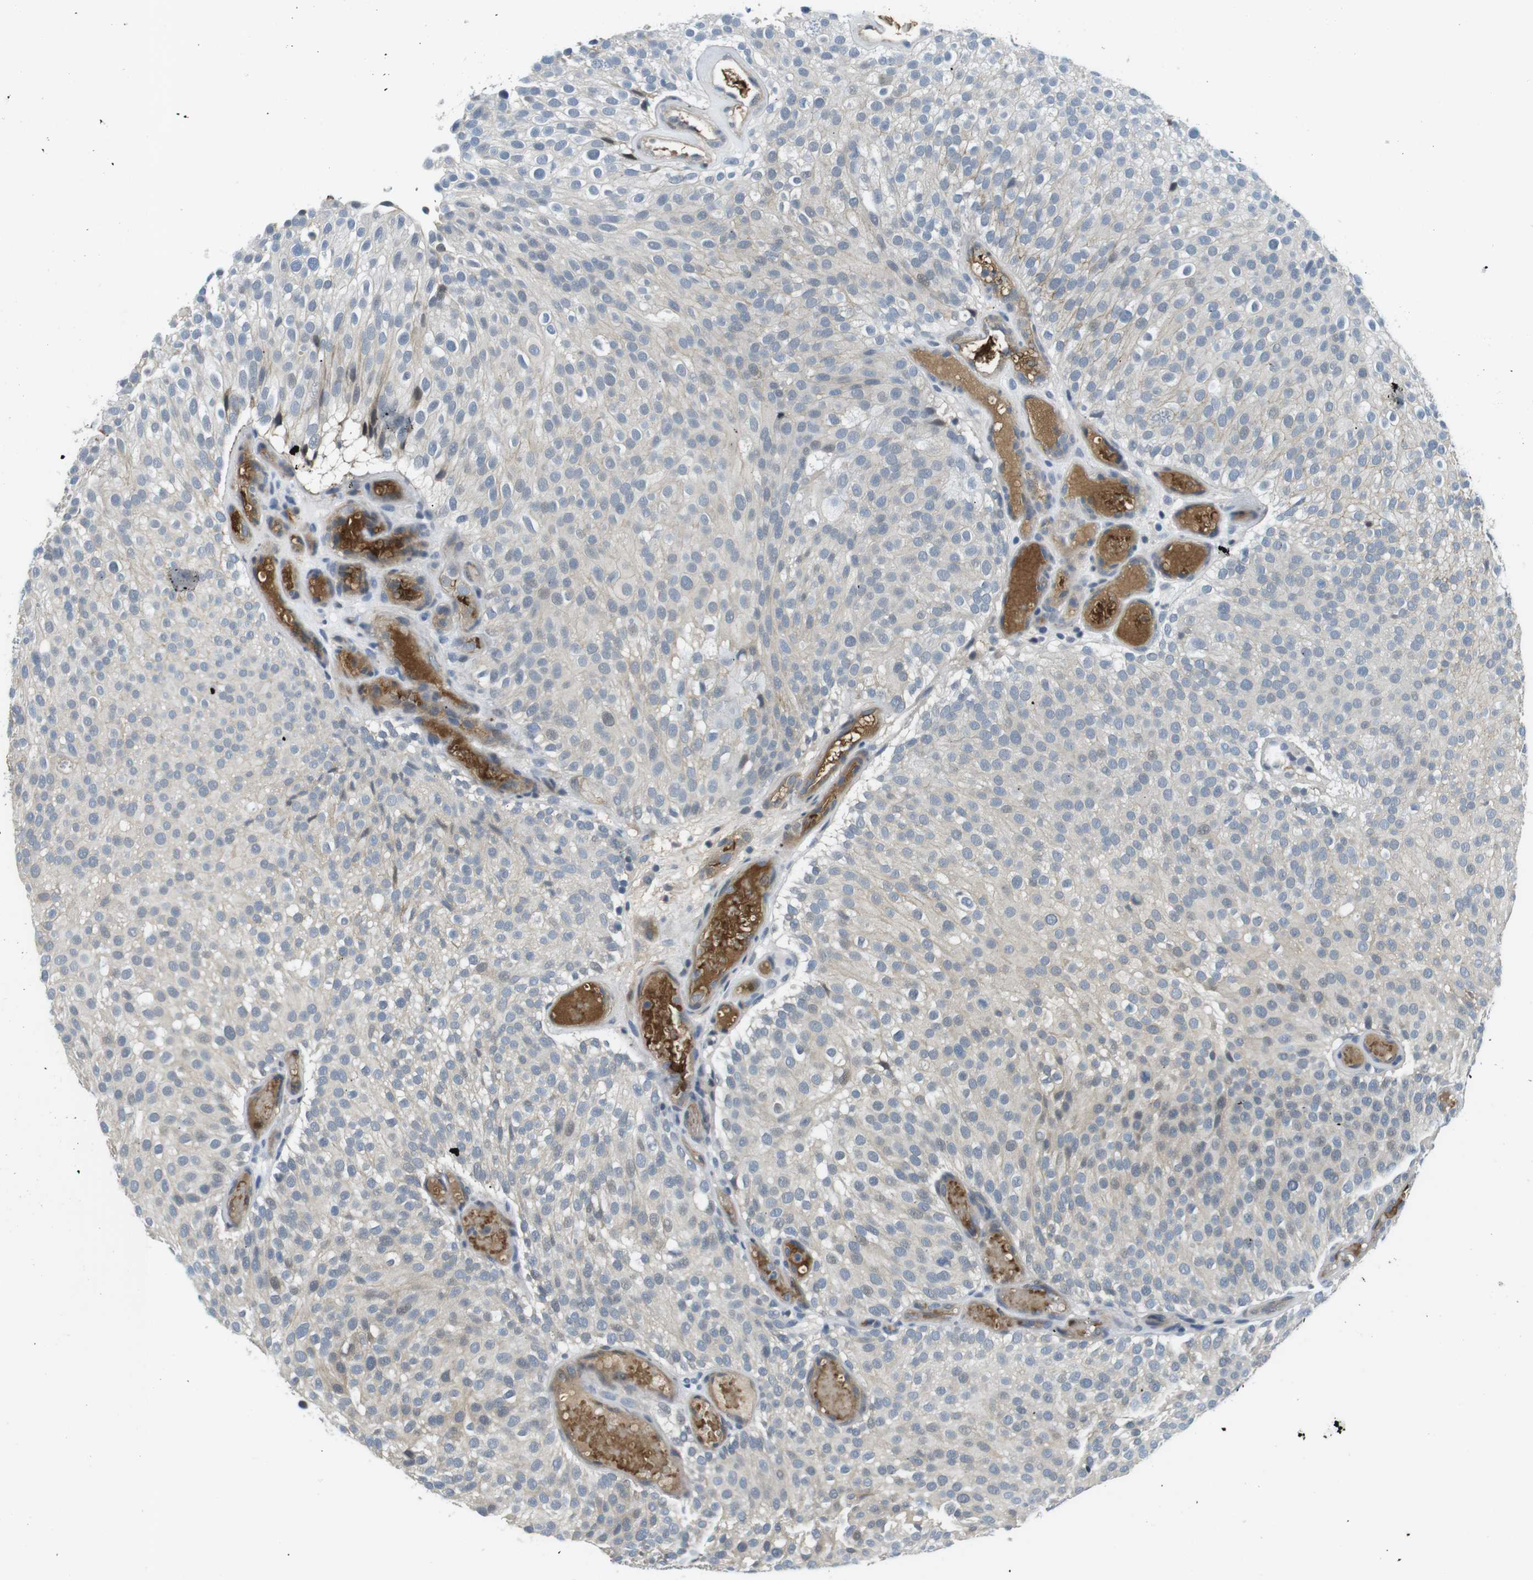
{"staining": {"intensity": "negative", "quantity": "none", "location": "none"}, "tissue": "urothelial cancer", "cell_type": "Tumor cells", "image_type": "cancer", "snomed": [{"axis": "morphology", "description": "Urothelial carcinoma, Low grade"}, {"axis": "topography", "description": "Urinary bladder"}], "caption": "An immunohistochemistry micrograph of low-grade urothelial carcinoma is shown. There is no staining in tumor cells of low-grade urothelial carcinoma. (DAB IHC with hematoxylin counter stain).", "gene": "WSCD1", "patient": {"sex": "male", "age": 78}}